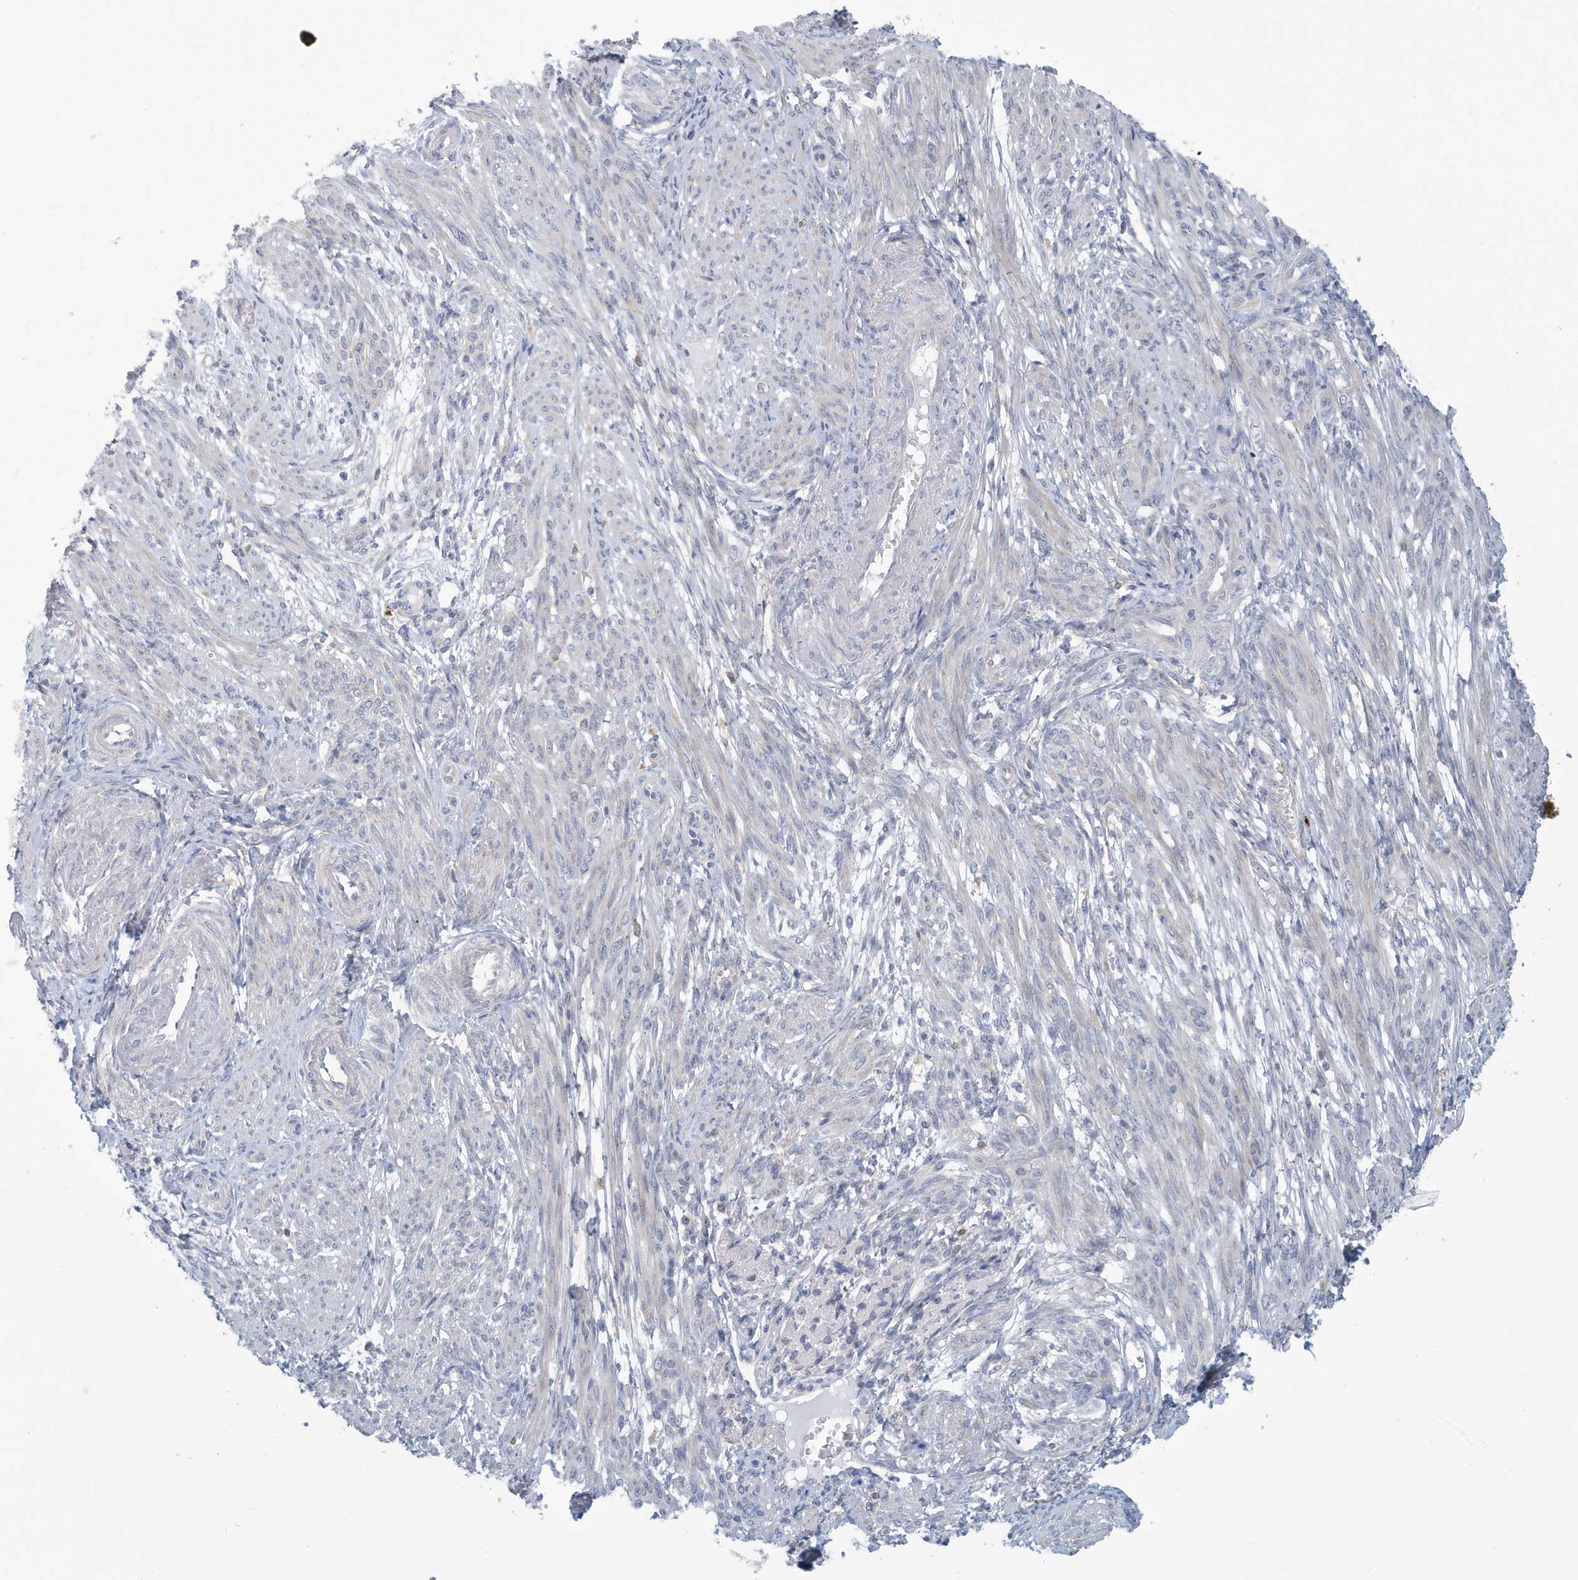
{"staining": {"intensity": "weak", "quantity": "25%-75%", "location": "cytoplasmic/membranous"}, "tissue": "smooth muscle", "cell_type": "Smooth muscle cells", "image_type": "normal", "snomed": [{"axis": "morphology", "description": "Normal tissue, NOS"}, {"axis": "topography", "description": "Smooth muscle"}], "caption": "Protein expression by IHC exhibits weak cytoplasmic/membranous staining in approximately 25%-75% of smooth muscle cells in unremarkable smooth muscle. The protein is shown in brown color, while the nuclei are stained blue.", "gene": "VTA1", "patient": {"sex": "female", "age": 39}}